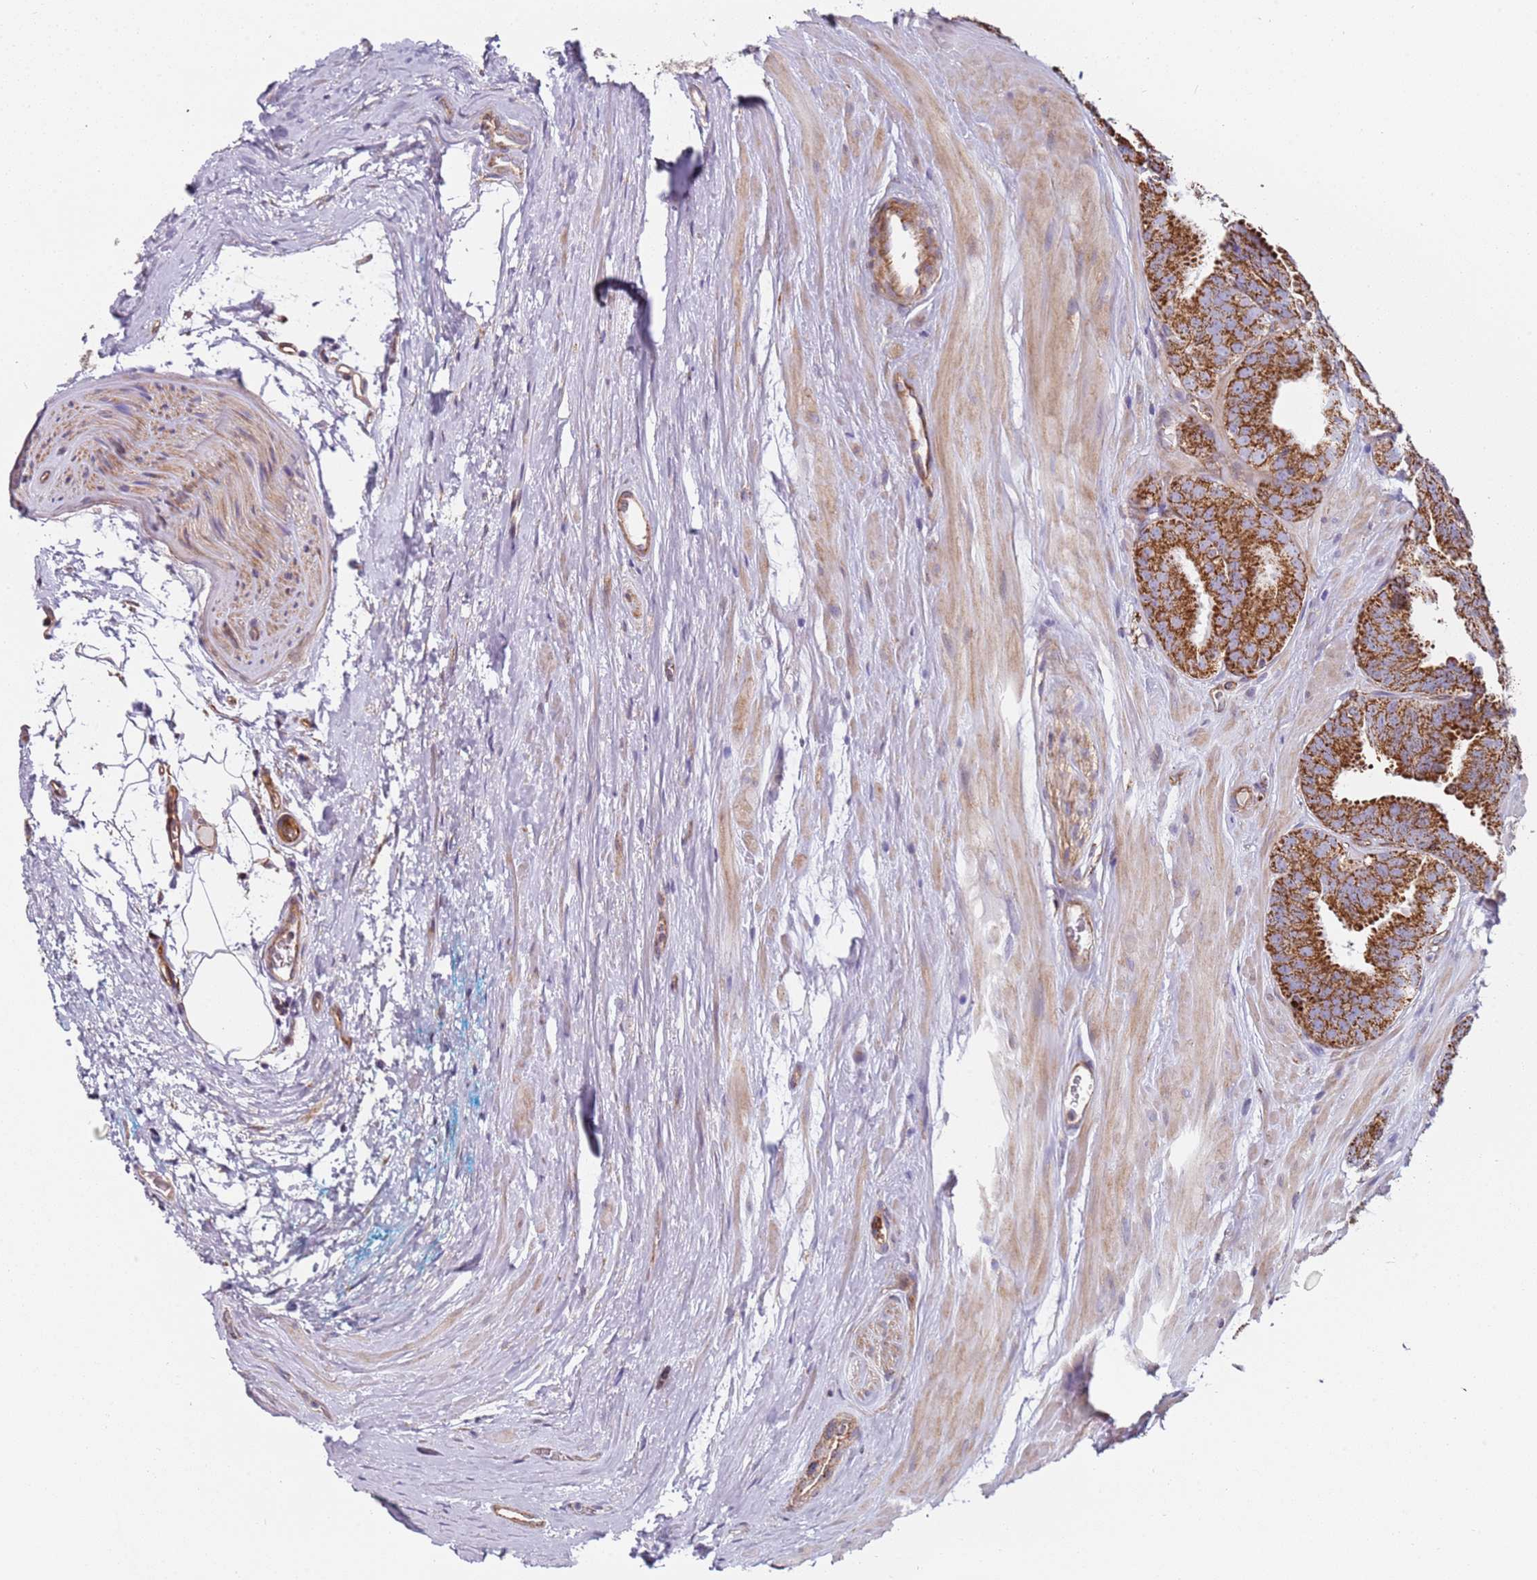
{"staining": {"intensity": "strong", "quantity": "25%-75%", "location": "cytoplasmic/membranous"}, "tissue": "prostate cancer", "cell_type": "Tumor cells", "image_type": "cancer", "snomed": [{"axis": "morphology", "description": "Adenocarcinoma, High grade"}, {"axis": "topography", "description": "Prostate"}], "caption": "Immunohistochemical staining of prostate adenocarcinoma (high-grade) shows high levels of strong cytoplasmic/membranous positivity in approximately 25%-75% of tumor cells.", "gene": "ALS2", "patient": {"sex": "male", "age": 63}}